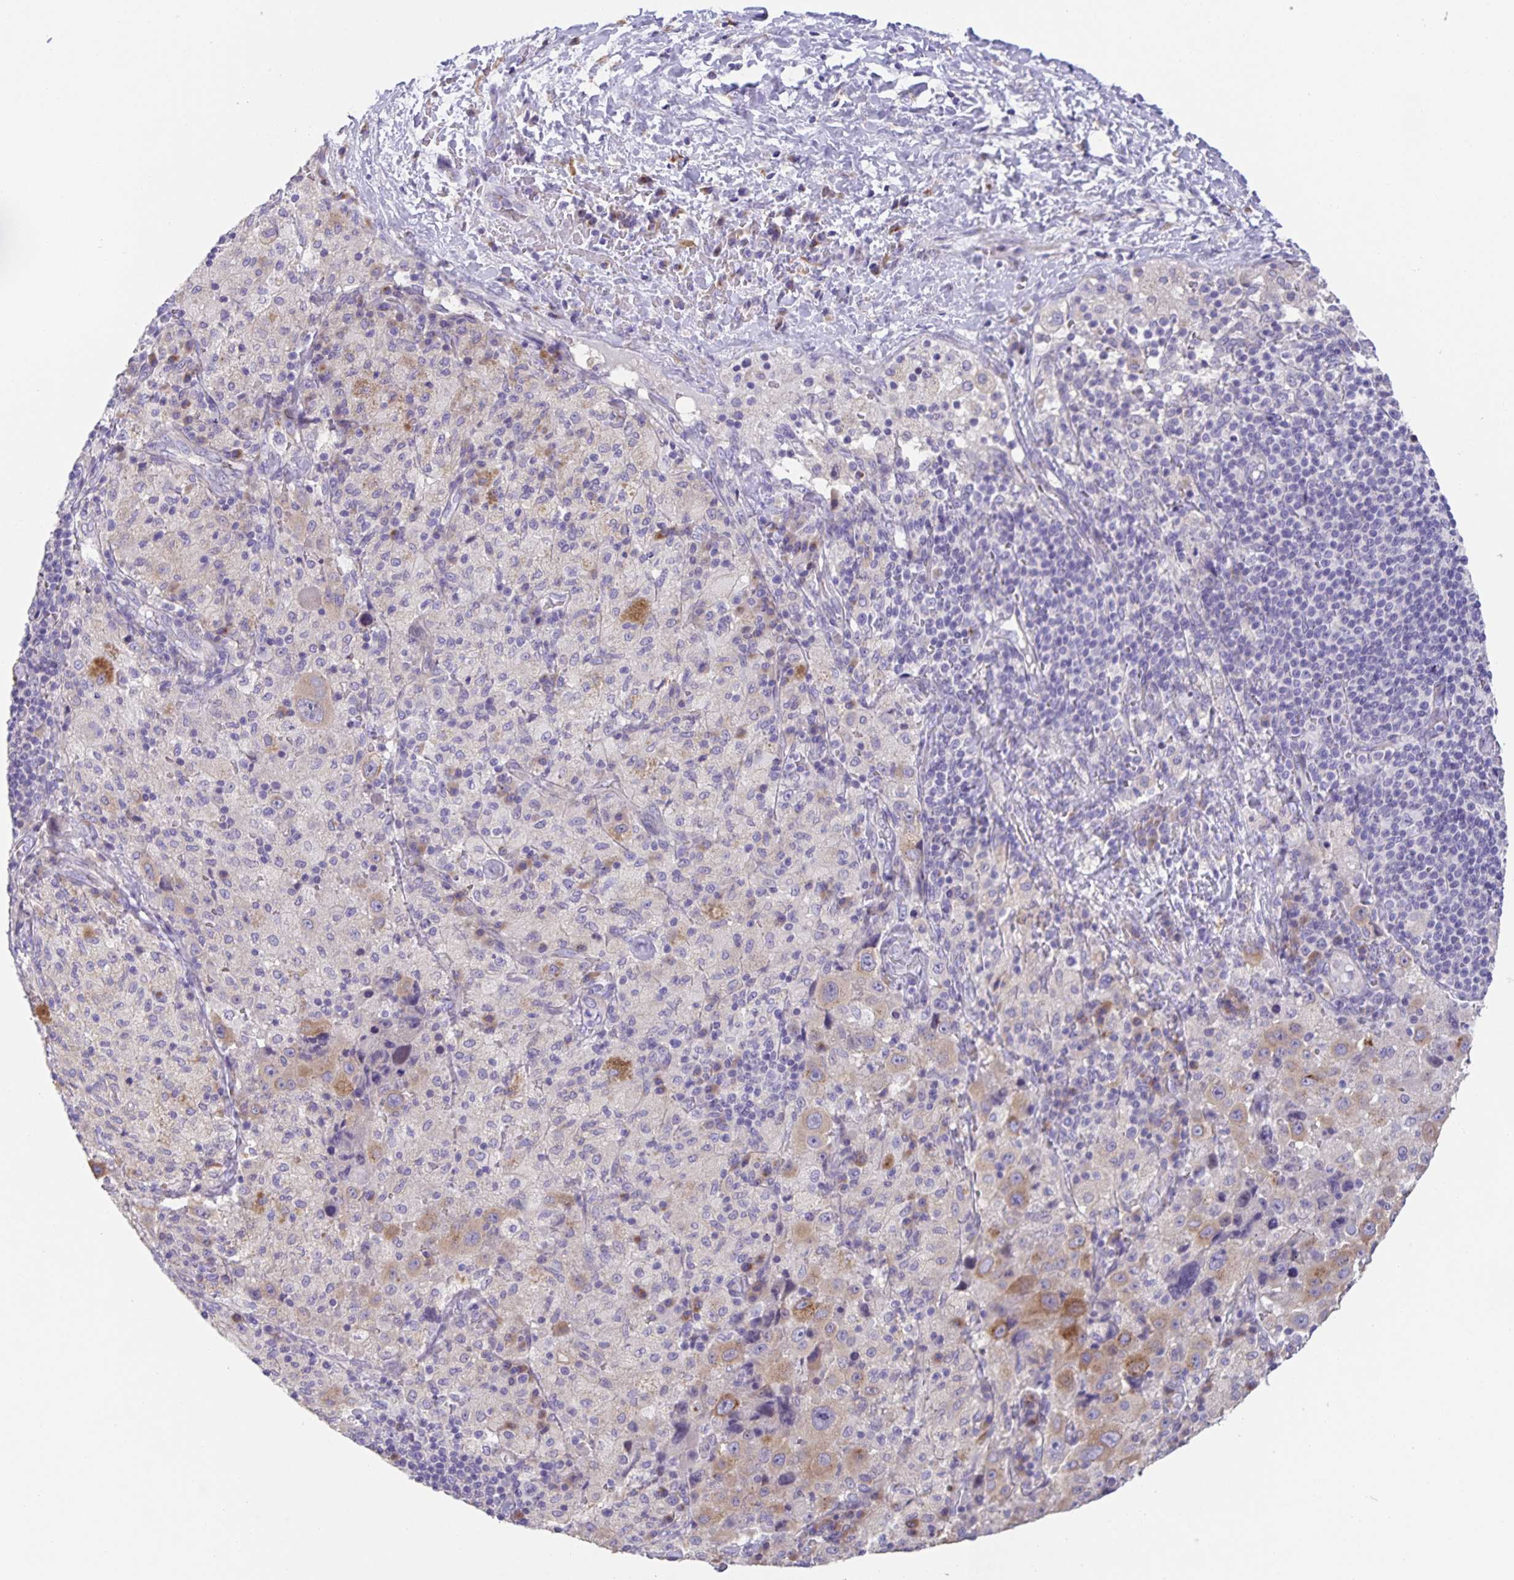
{"staining": {"intensity": "negative", "quantity": "none", "location": "none"}, "tissue": "melanoma", "cell_type": "Tumor cells", "image_type": "cancer", "snomed": [{"axis": "morphology", "description": "Malignant melanoma, Metastatic site"}, {"axis": "topography", "description": "Lymph node"}], "caption": "Tumor cells show no significant expression in melanoma.", "gene": "PRR36", "patient": {"sex": "male", "age": 62}}